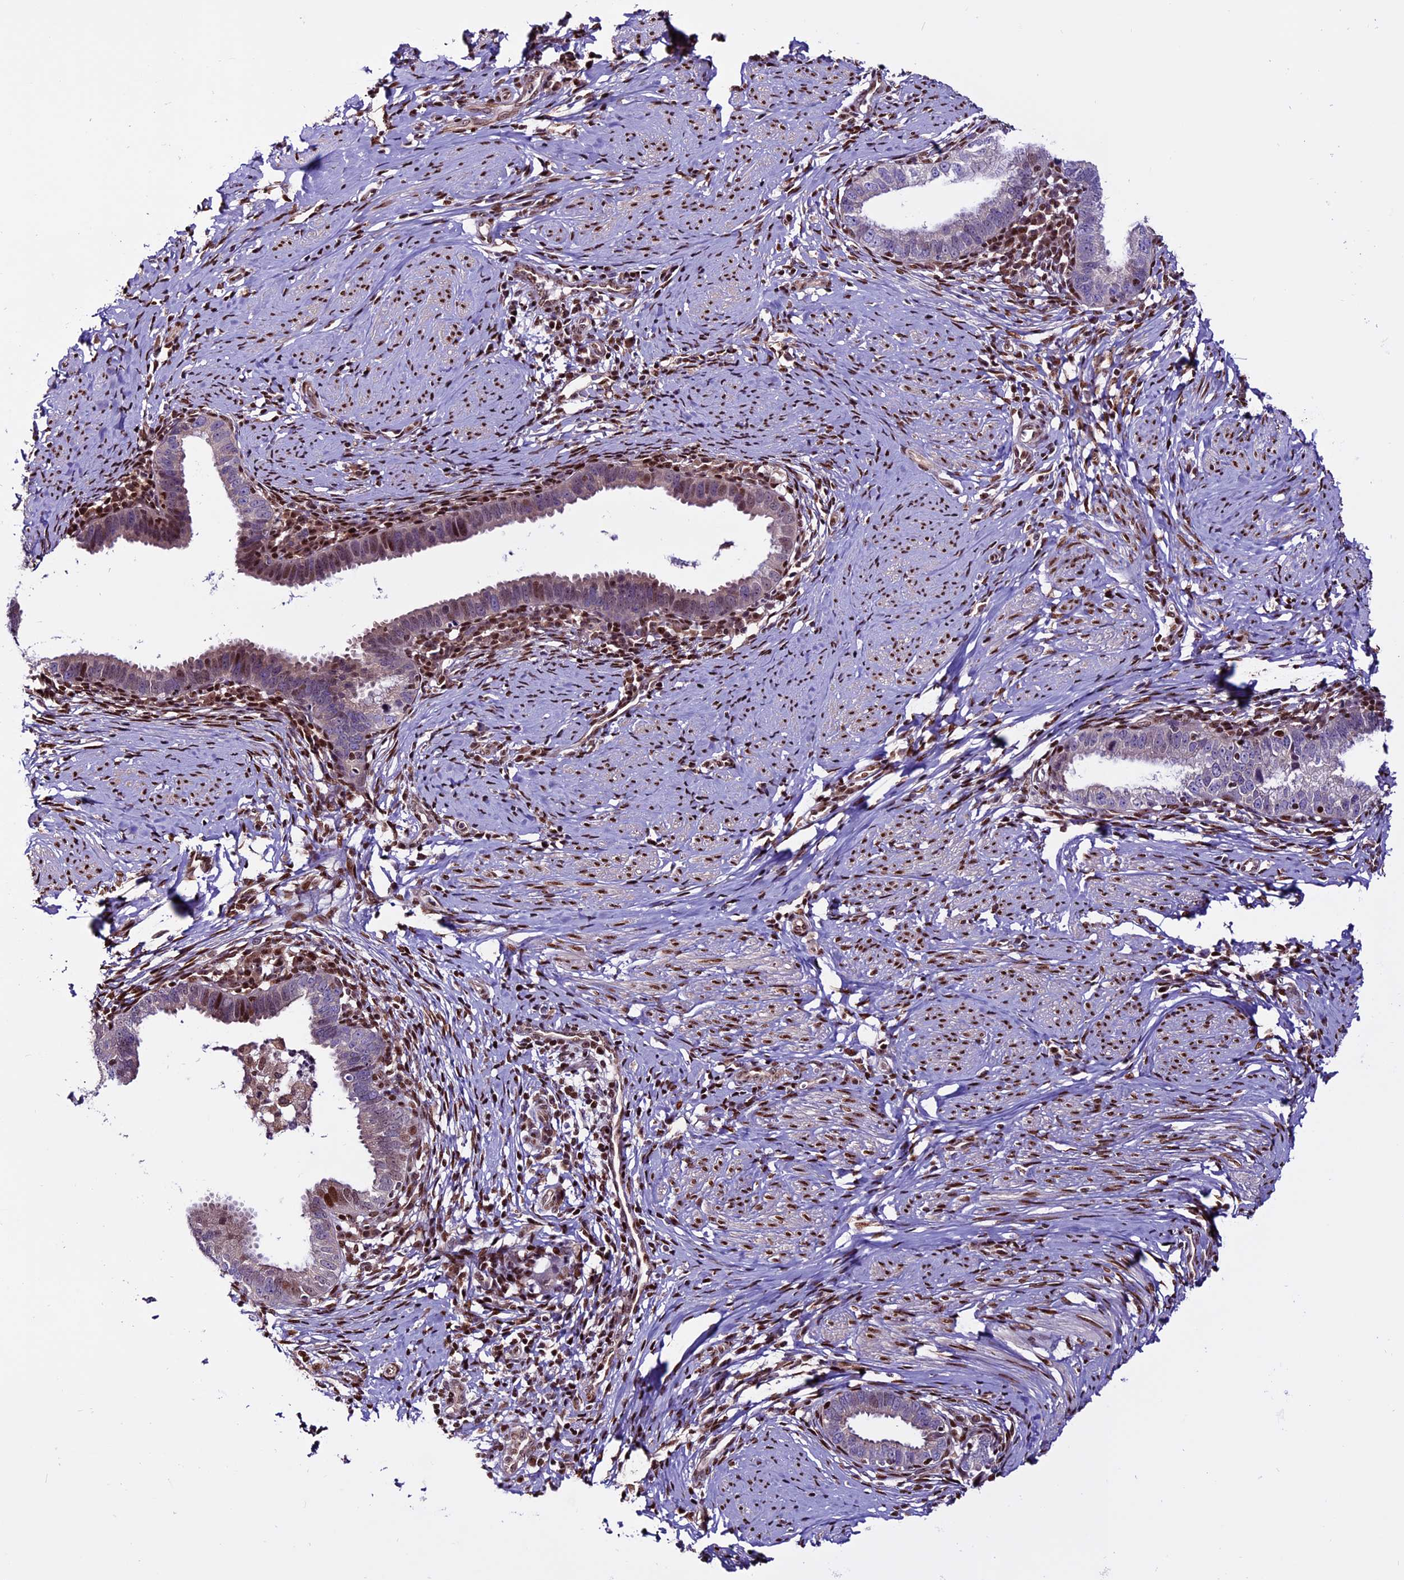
{"staining": {"intensity": "moderate", "quantity": "25%-75%", "location": "nuclear"}, "tissue": "cervical cancer", "cell_type": "Tumor cells", "image_type": "cancer", "snomed": [{"axis": "morphology", "description": "Adenocarcinoma, NOS"}, {"axis": "topography", "description": "Cervix"}], "caption": "Immunohistochemistry micrograph of adenocarcinoma (cervical) stained for a protein (brown), which demonstrates medium levels of moderate nuclear expression in about 25%-75% of tumor cells.", "gene": "RINL", "patient": {"sex": "female", "age": 36}}